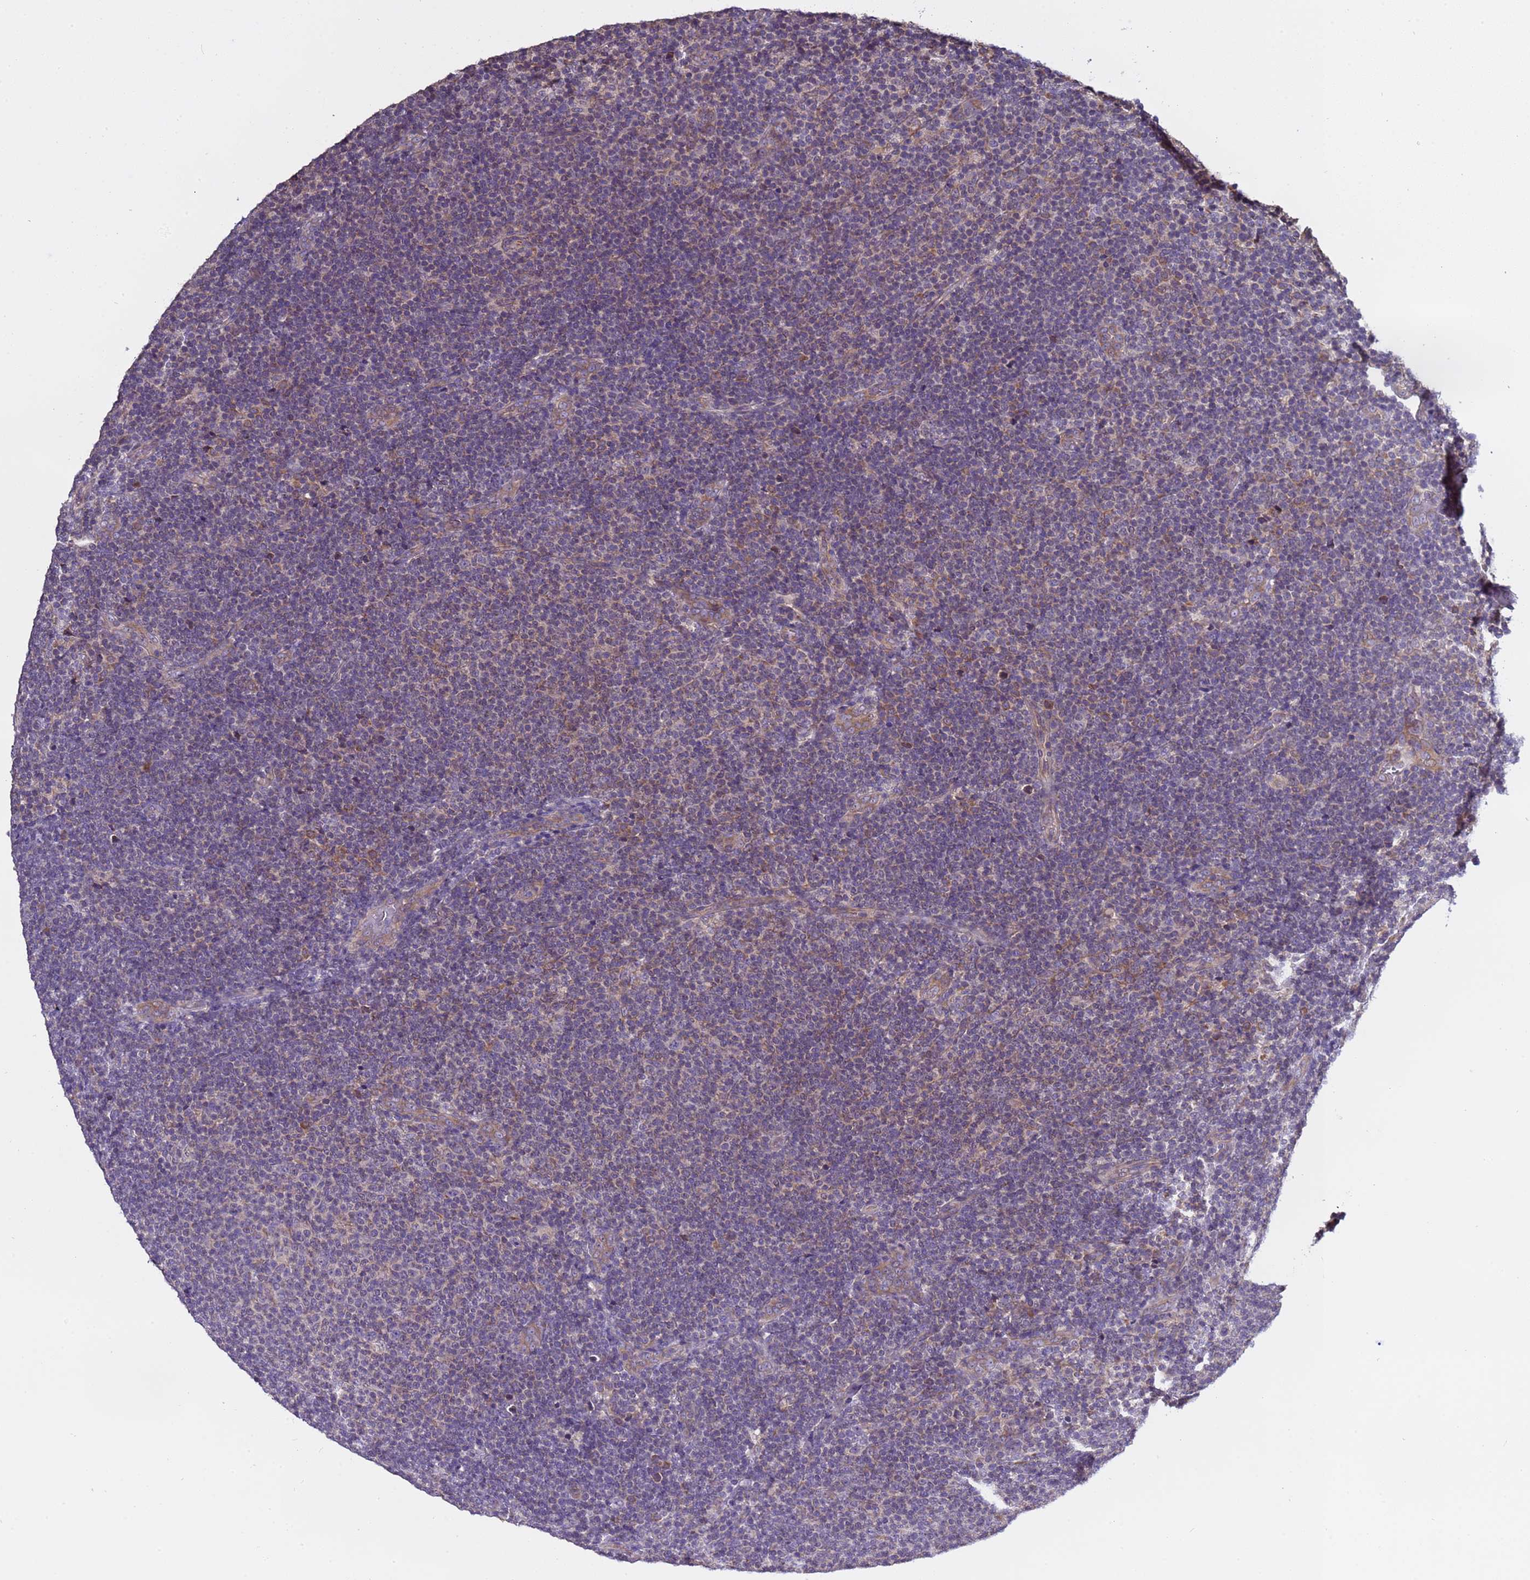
{"staining": {"intensity": "negative", "quantity": "none", "location": "none"}, "tissue": "lymphoma", "cell_type": "Tumor cells", "image_type": "cancer", "snomed": [{"axis": "morphology", "description": "Malignant lymphoma, non-Hodgkin's type, Low grade"}, {"axis": "topography", "description": "Lymph node"}], "caption": "Lymphoma was stained to show a protein in brown. There is no significant positivity in tumor cells.", "gene": "ELMOD2", "patient": {"sex": "male", "age": 66}}